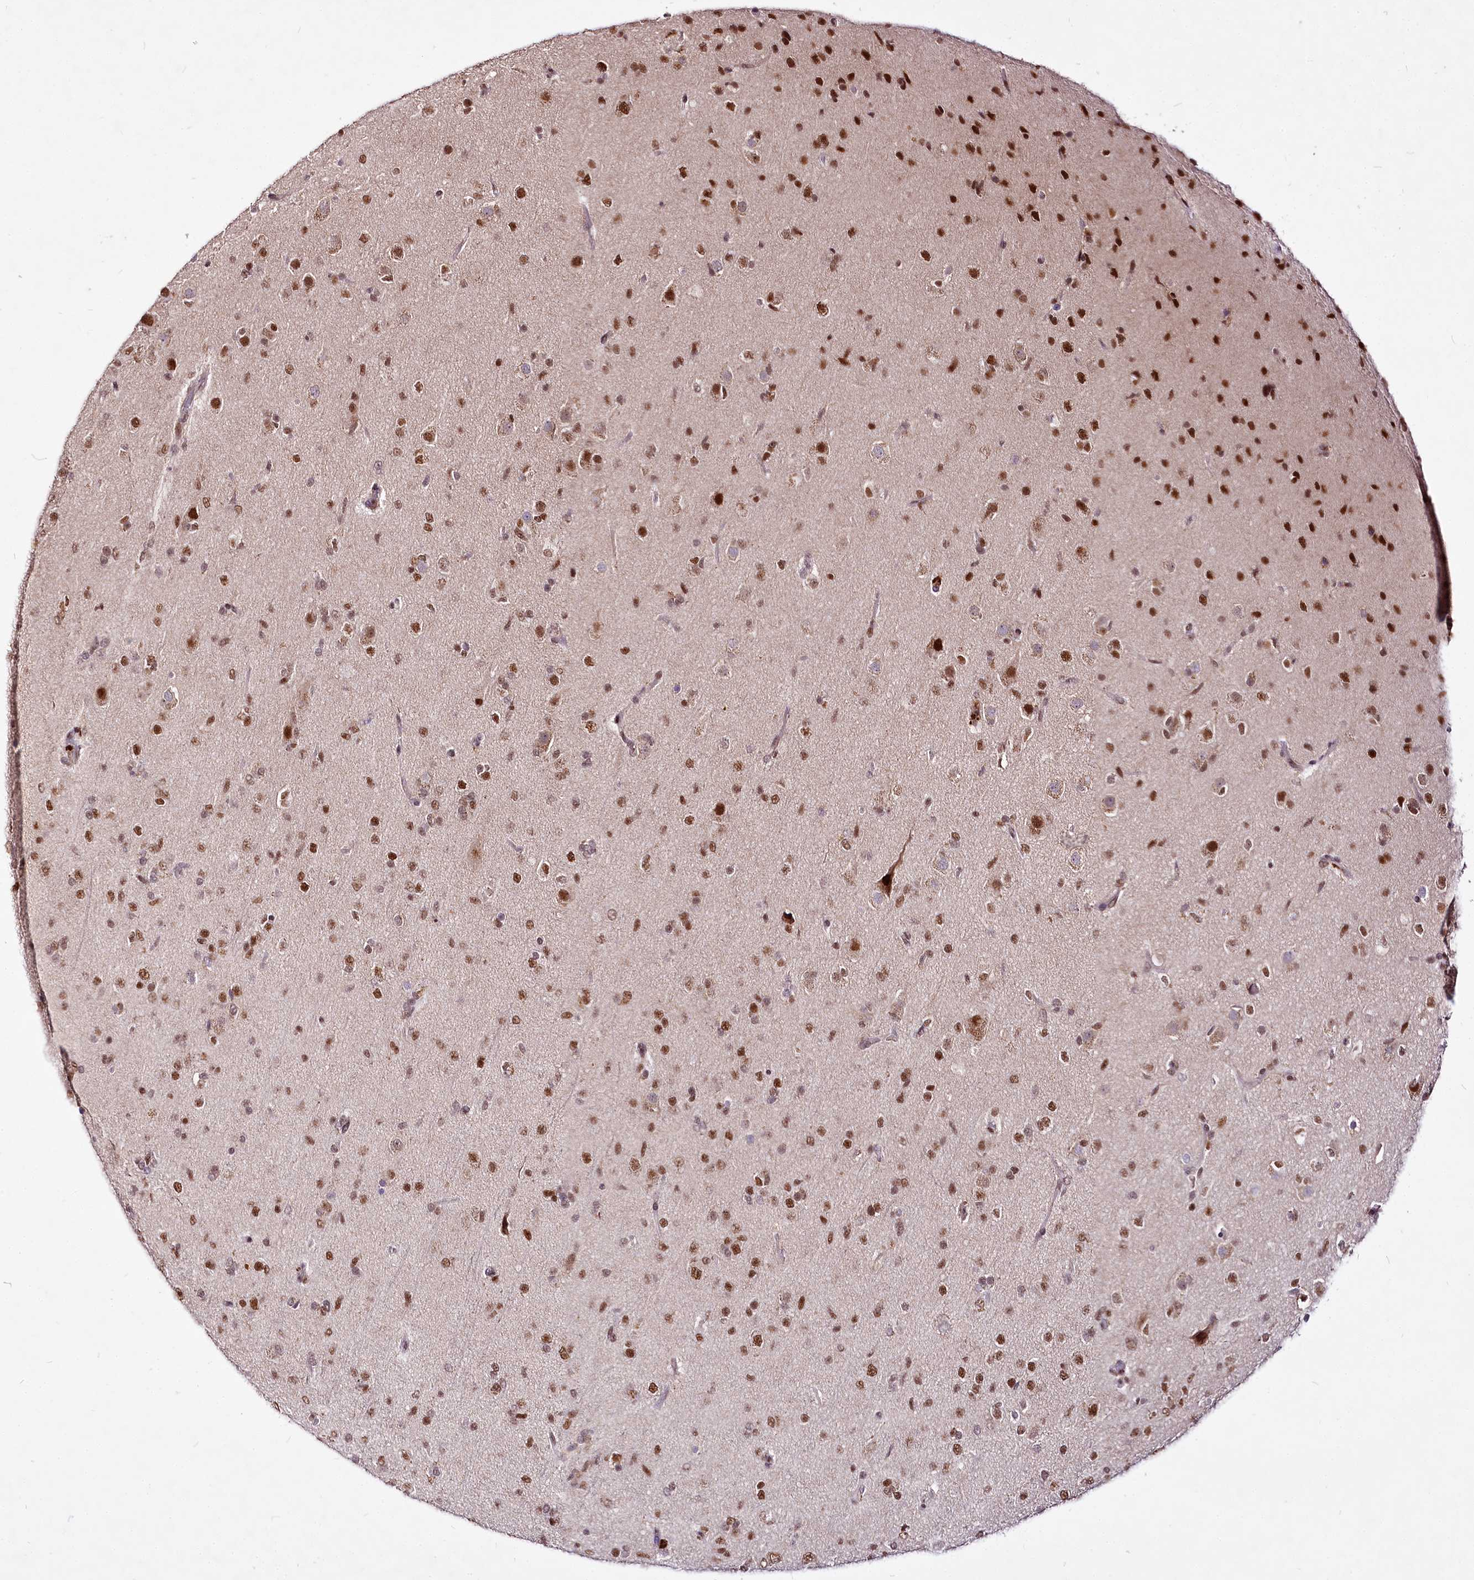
{"staining": {"intensity": "moderate", "quantity": ">75%", "location": "nuclear"}, "tissue": "glioma", "cell_type": "Tumor cells", "image_type": "cancer", "snomed": [{"axis": "morphology", "description": "Glioma, malignant, Low grade"}, {"axis": "topography", "description": "Brain"}], "caption": "Malignant glioma (low-grade) was stained to show a protein in brown. There is medium levels of moderate nuclear positivity in about >75% of tumor cells.", "gene": "POLA2", "patient": {"sex": "male", "age": 65}}